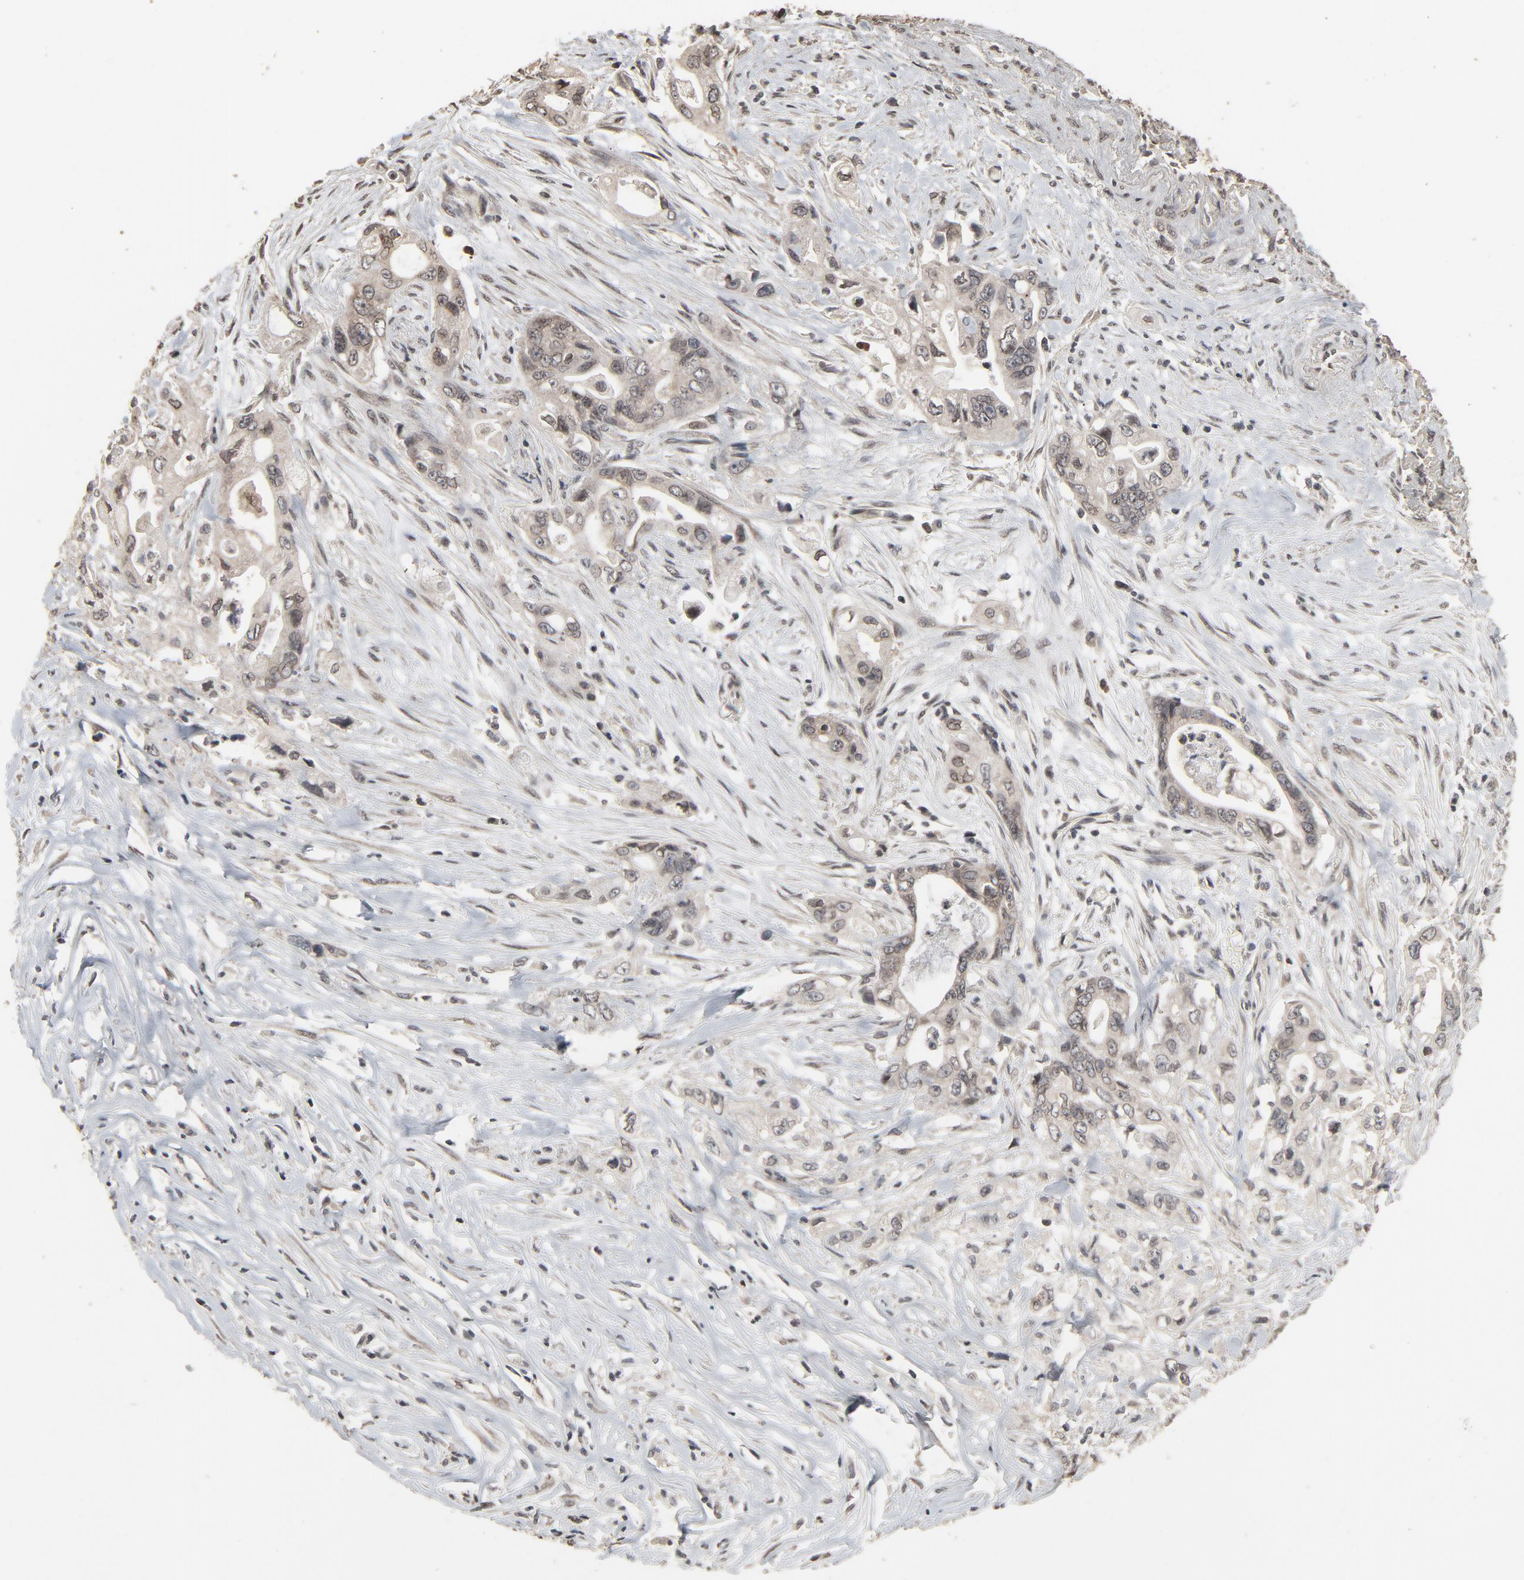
{"staining": {"intensity": "weak", "quantity": "25%-75%", "location": "cytoplasmic/membranous,nuclear"}, "tissue": "pancreatic cancer", "cell_type": "Tumor cells", "image_type": "cancer", "snomed": [{"axis": "morphology", "description": "Normal tissue, NOS"}, {"axis": "topography", "description": "Pancreas"}], "caption": "A micrograph of pancreatic cancer stained for a protein displays weak cytoplasmic/membranous and nuclear brown staining in tumor cells.", "gene": "POM121", "patient": {"sex": "male", "age": 42}}